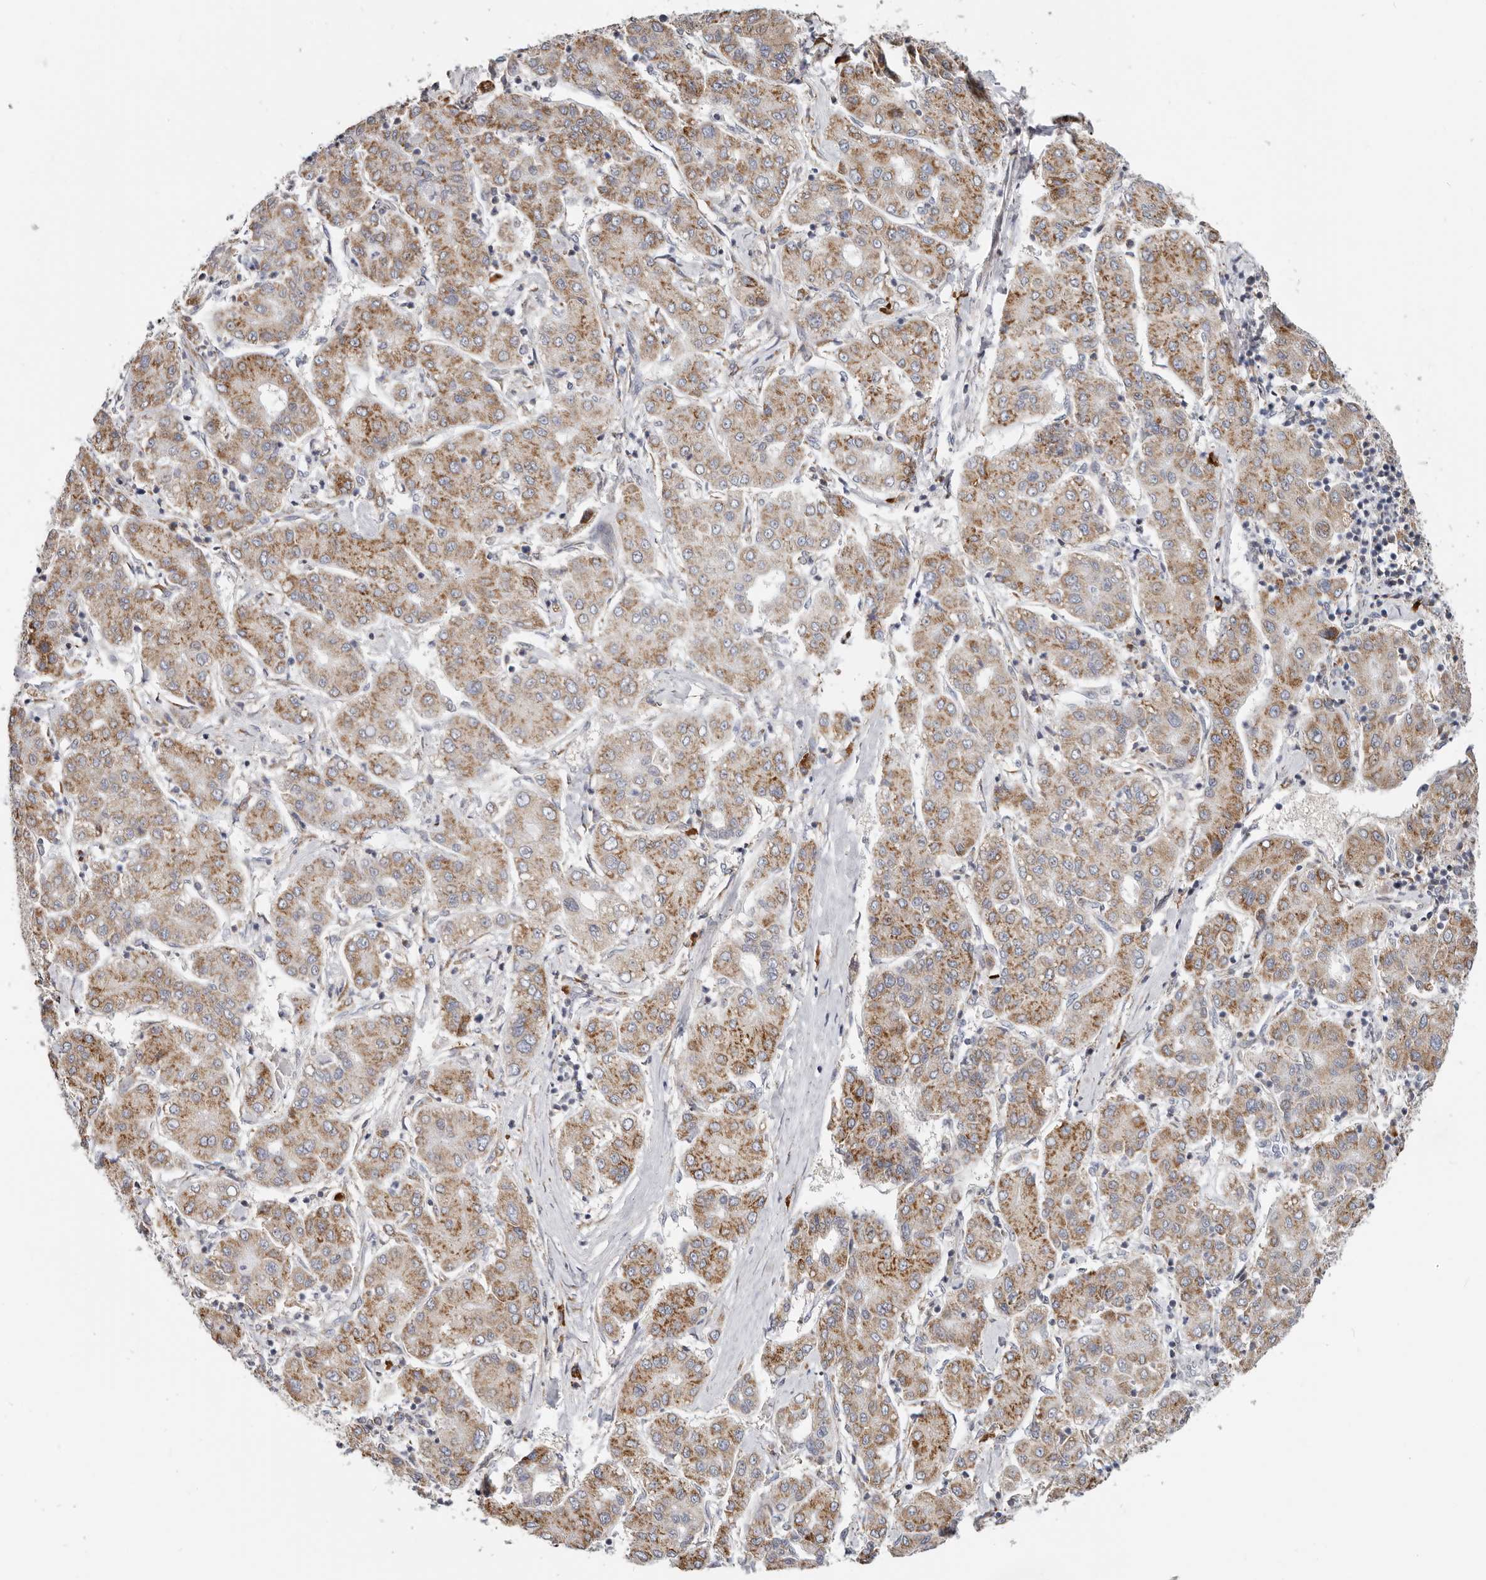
{"staining": {"intensity": "moderate", "quantity": ">75%", "location": "cytoplasmic/membranous"}, "tissue": "liver cancer", "cell_type": "Tumor cells", "image_type": "cancer", "snomed": [{"axis": "morphology", "description": "Carcinoma, Hepatocellular, NOS"}, {"axis": "topography", "description": "Liver"}], "caption": "IHC (DAB) staining of human liver cancer displays moderate cytoplasmic/membranous protein staining in approximately >75% of tumor cells.", "gene": "IL32", "patient": {"sex": "male", "age": 65}}